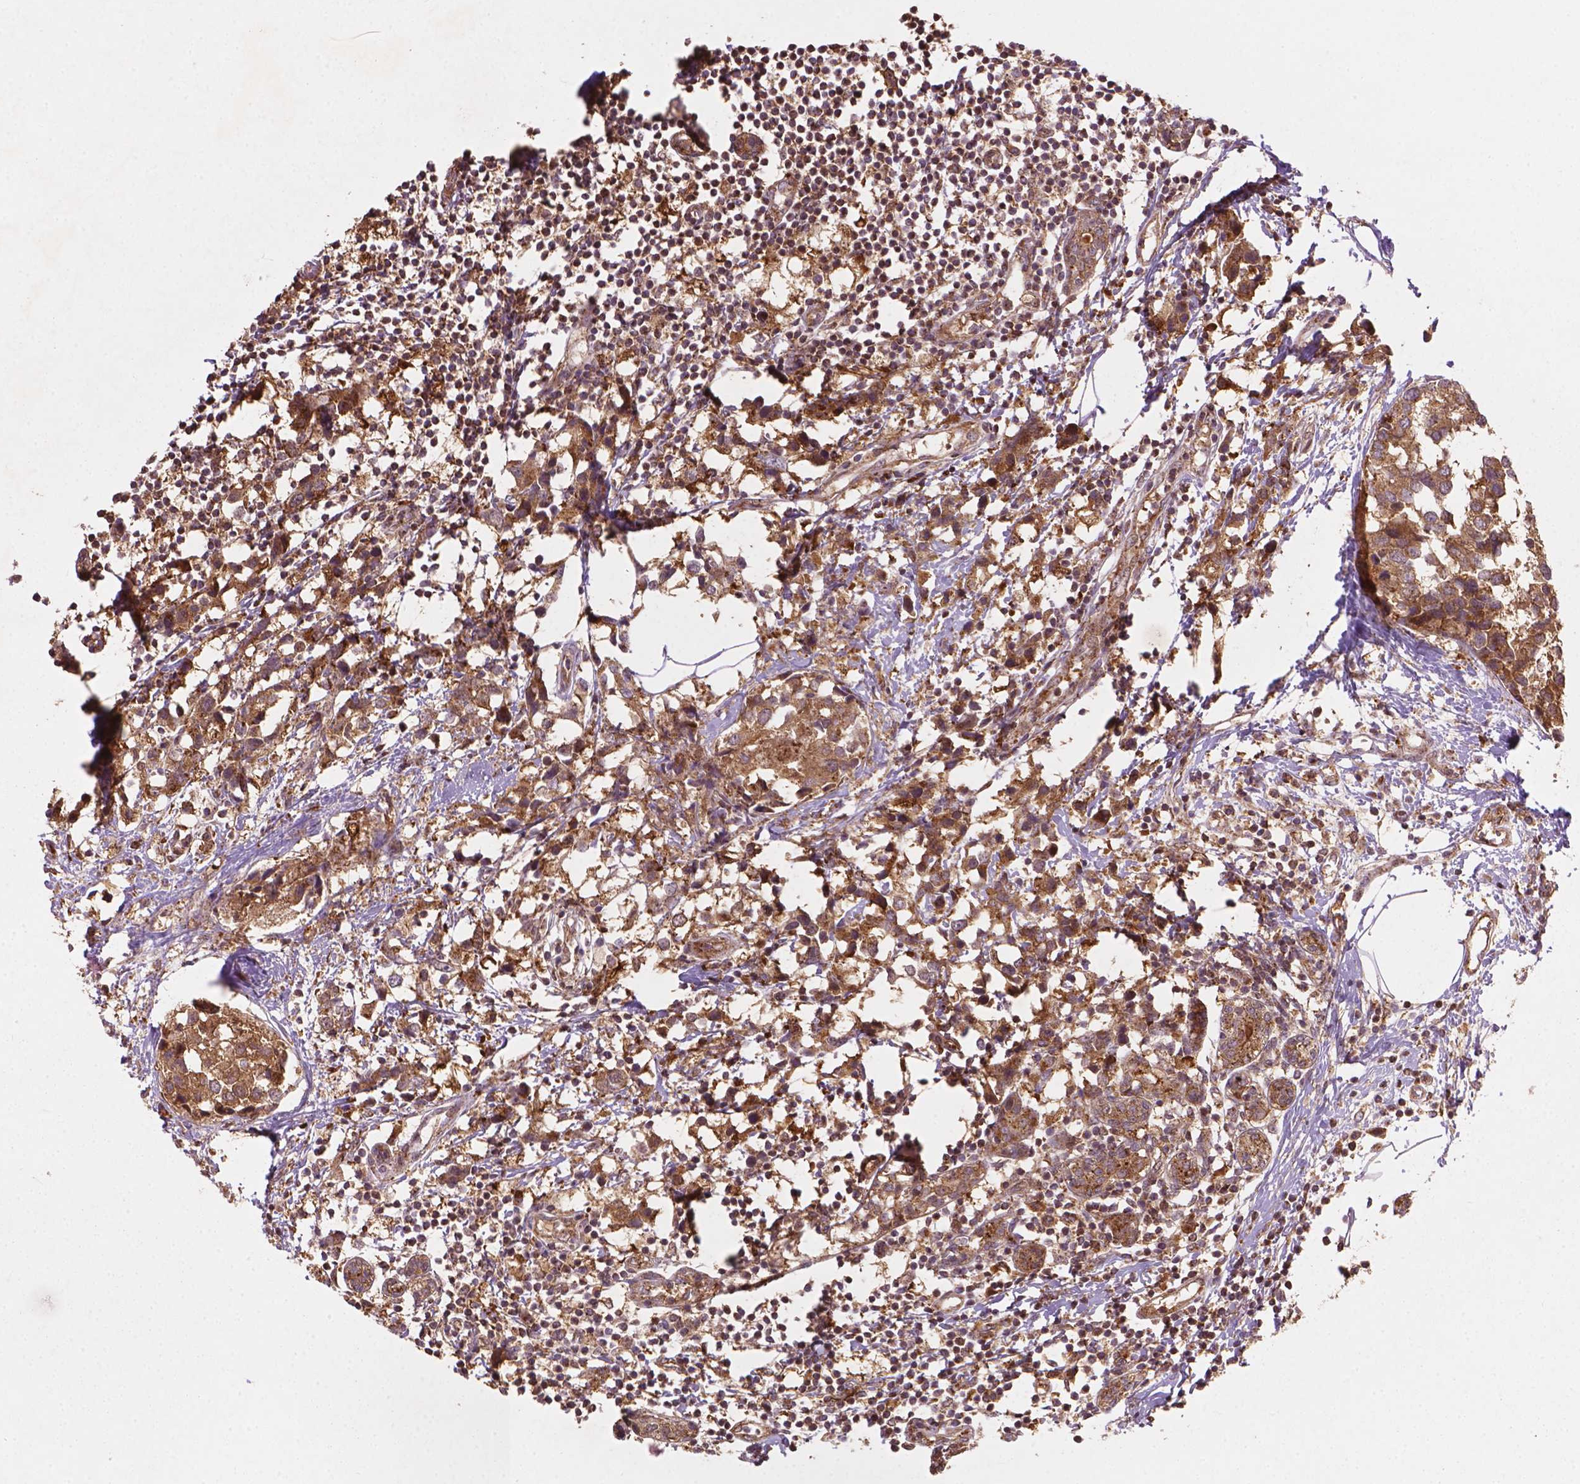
{"staining": {"intensity": "moderate", "quantity": ">75%", "location": "cytoplasmic/membranous"}, "tissue": "breast cancer", "cell_type": "Tumor cells", "image_type": "cancer", "snomed": [{"axis": "morphology", "description": "Lobular carcinoma"}, {"axis": "topography", "description": "Breast"}], "caption": "Breast cancer (lobular carcinoma) stained with a protein marker demonstrates moderate staining in tumor cells.", "gene": "VARS2", "patient": {"sex": "female", "age": 59}}